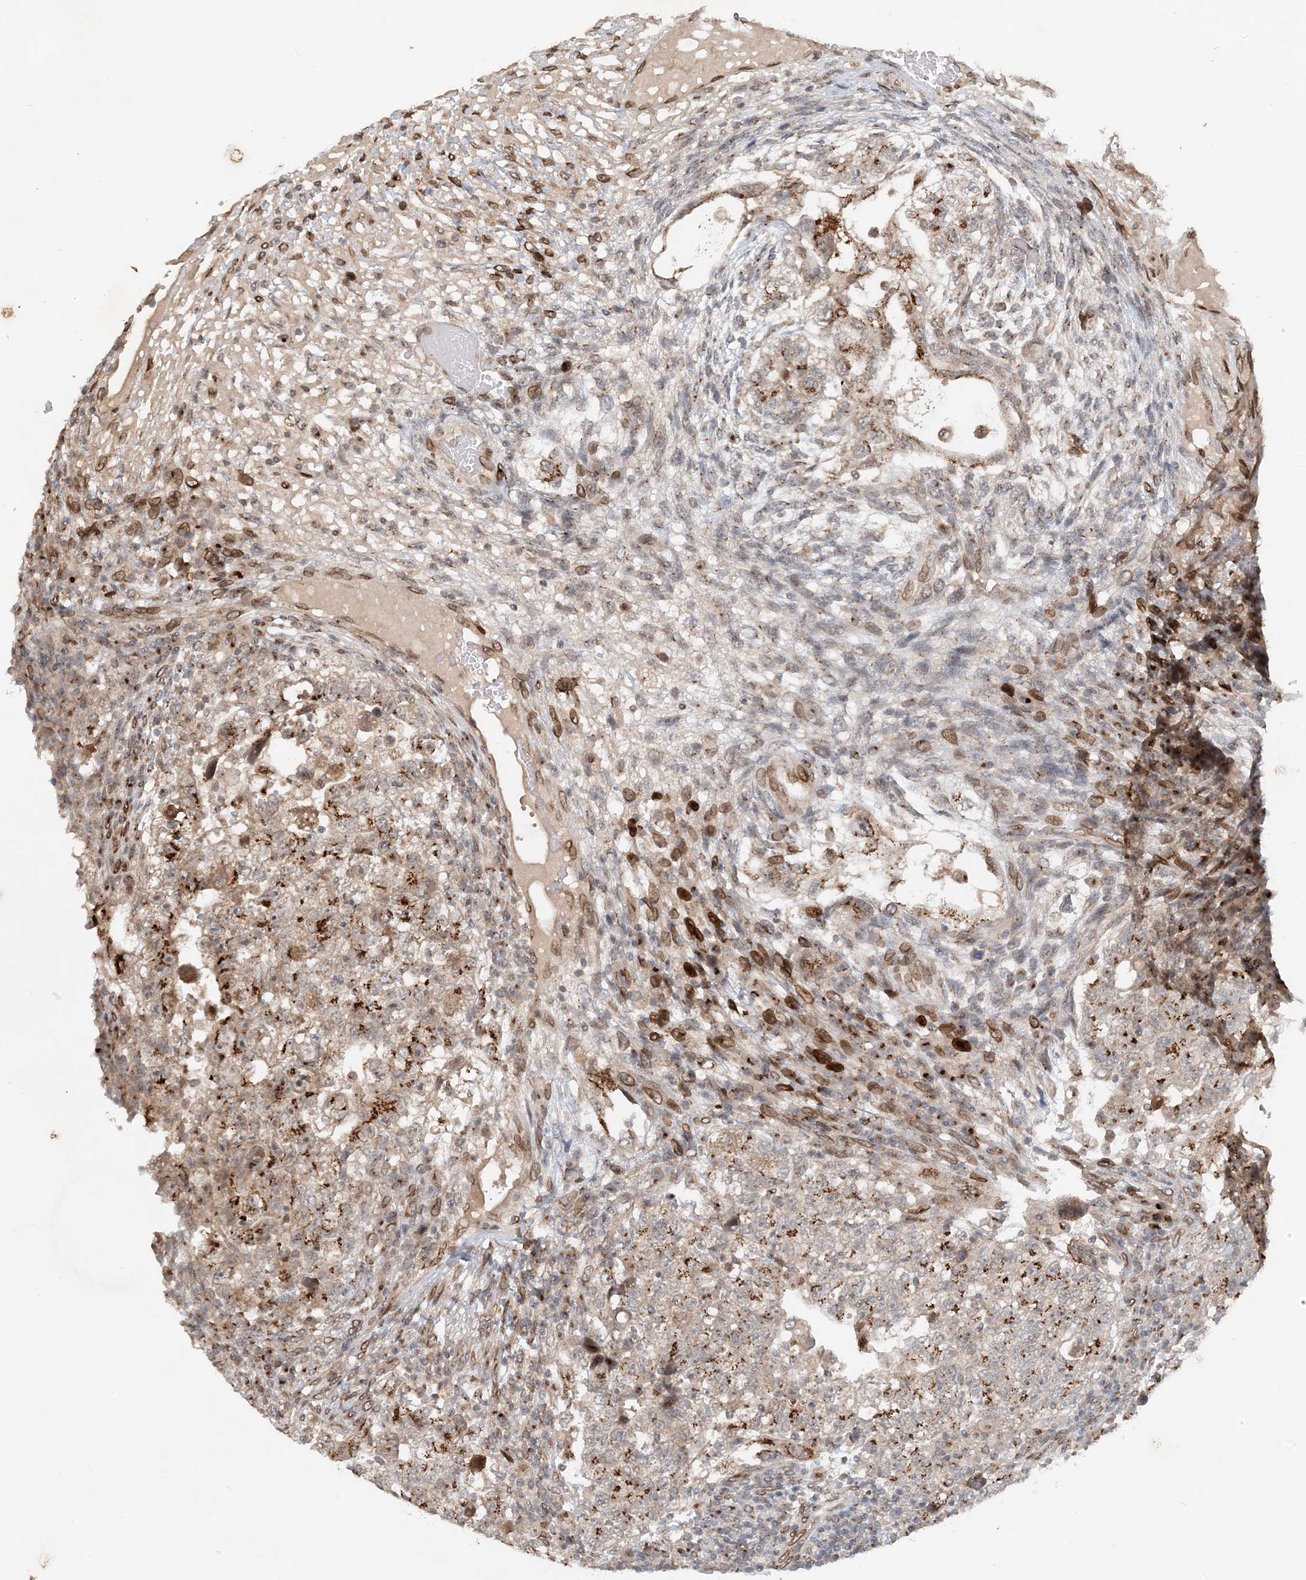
{"staining": {"intensity": "strong", "quantity": "<25%", "location": "cytoplasmic/membranous"}, "tissue": "testis cancer", "cell_type": "Tumor cells", "image_type": "cancer", "snomed": [{"axis": "morphology", "description": "Carcinoma, Embryonal, NOS"}, {"axis": "topography", "description": "Testis"}], "caption": "Protein staining of testis cancer (embryonal carcinoma) tissue shows strong cytoplasmic/membranous positivity in about <25% of tumor cells. (DAB IHC with brightfield microscopy, high magnification).", "gene": "SLC35A2", "patient": {"sex": "male", "age": 36}}